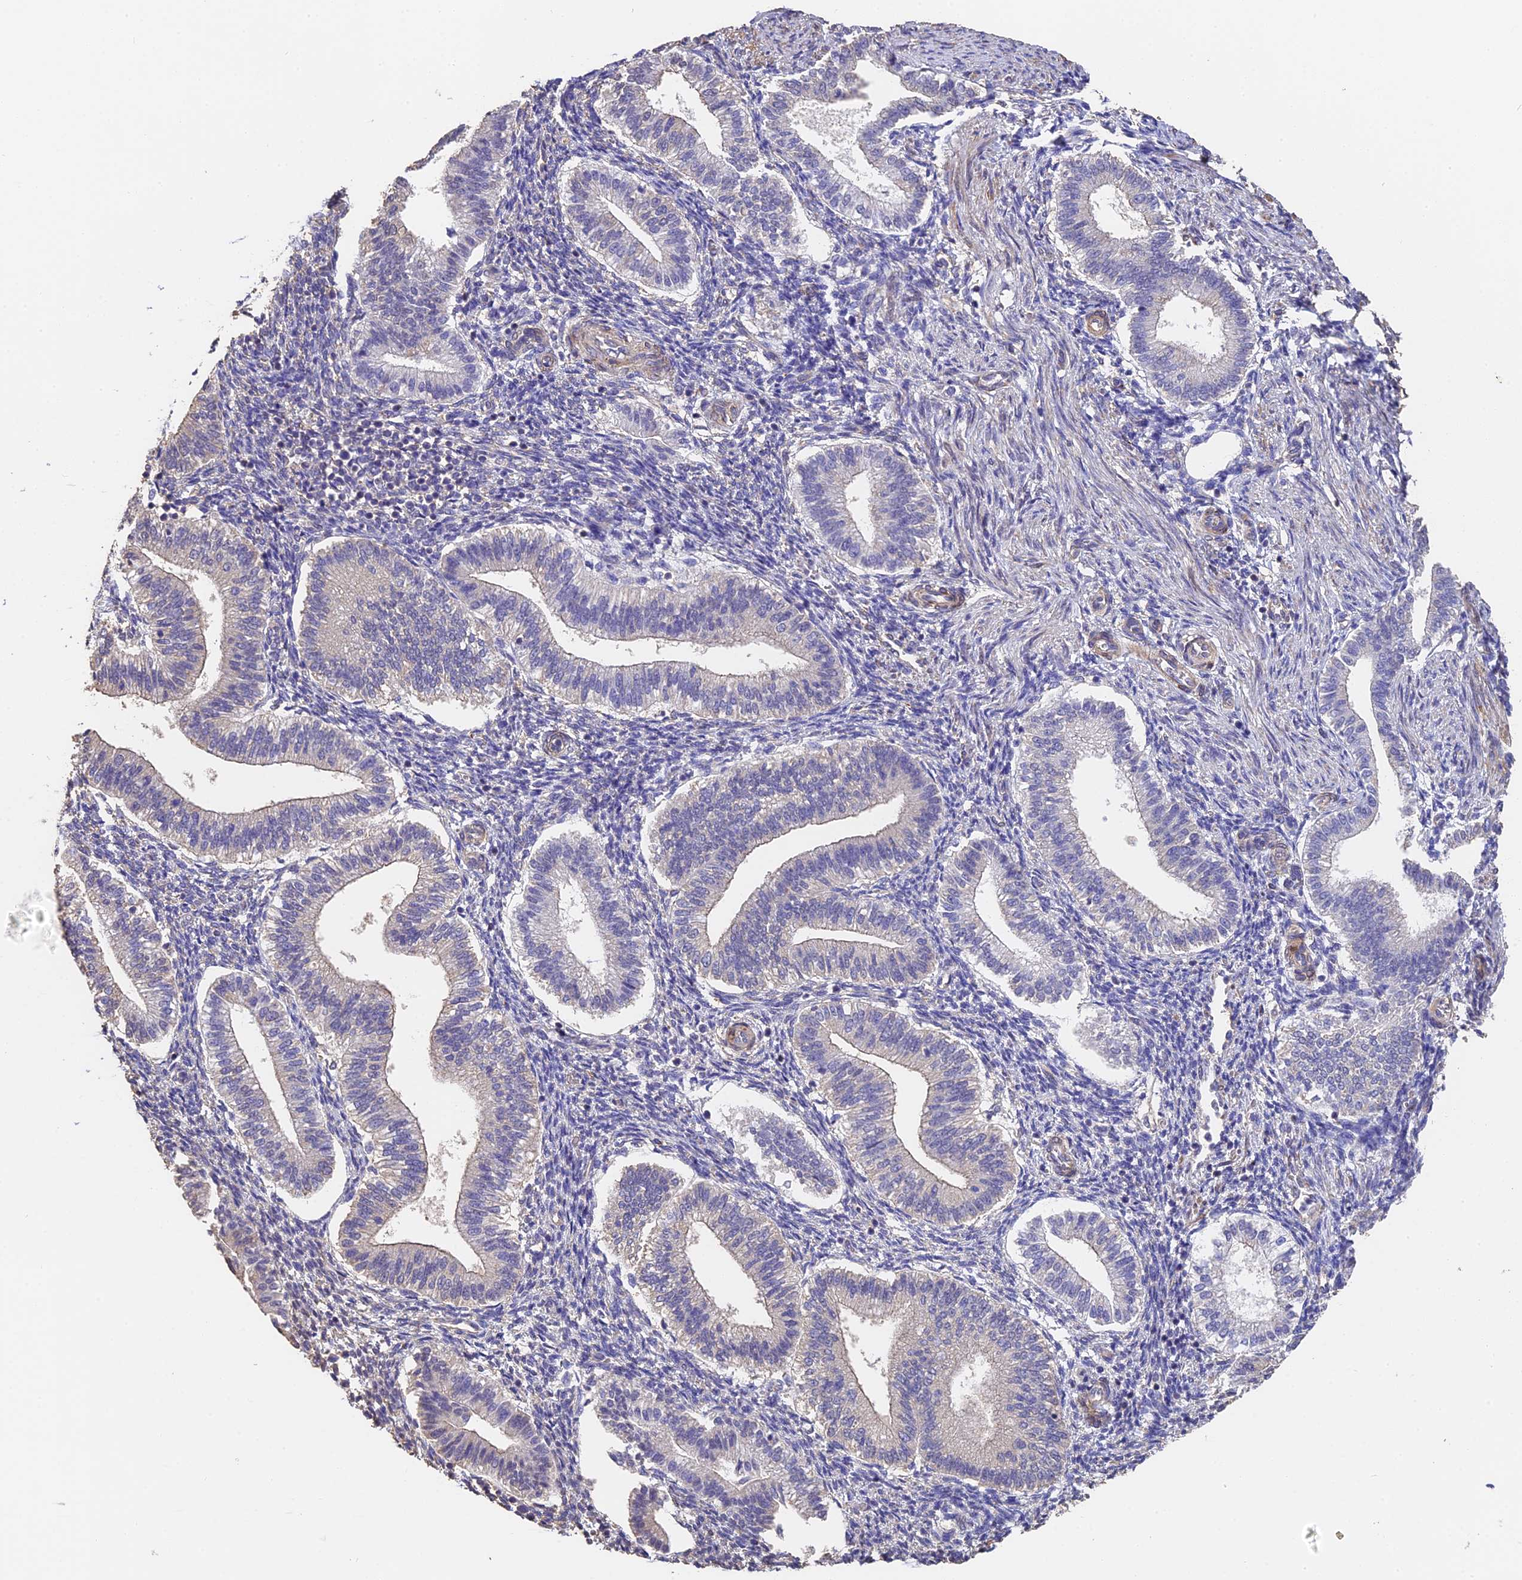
{"staining": {"intensity": "negative", "quantity": "none", "location": "none"}, "tissue": "endometrium", "cell_type": "Cells in endometrial stroma", "image_type": "normal", "snomed": [{"axis": "morphology", "description": "Normal tissue, NOS"}, {"axis": "topography", "description": "Endometrium"}], "caption": "Human endometrium stained for a protein using immunohistochemistry displays no expression in cells in endometrial stroma.", "gene": "SLC11A1", "patient": {"sex": "female", "age": 25}}